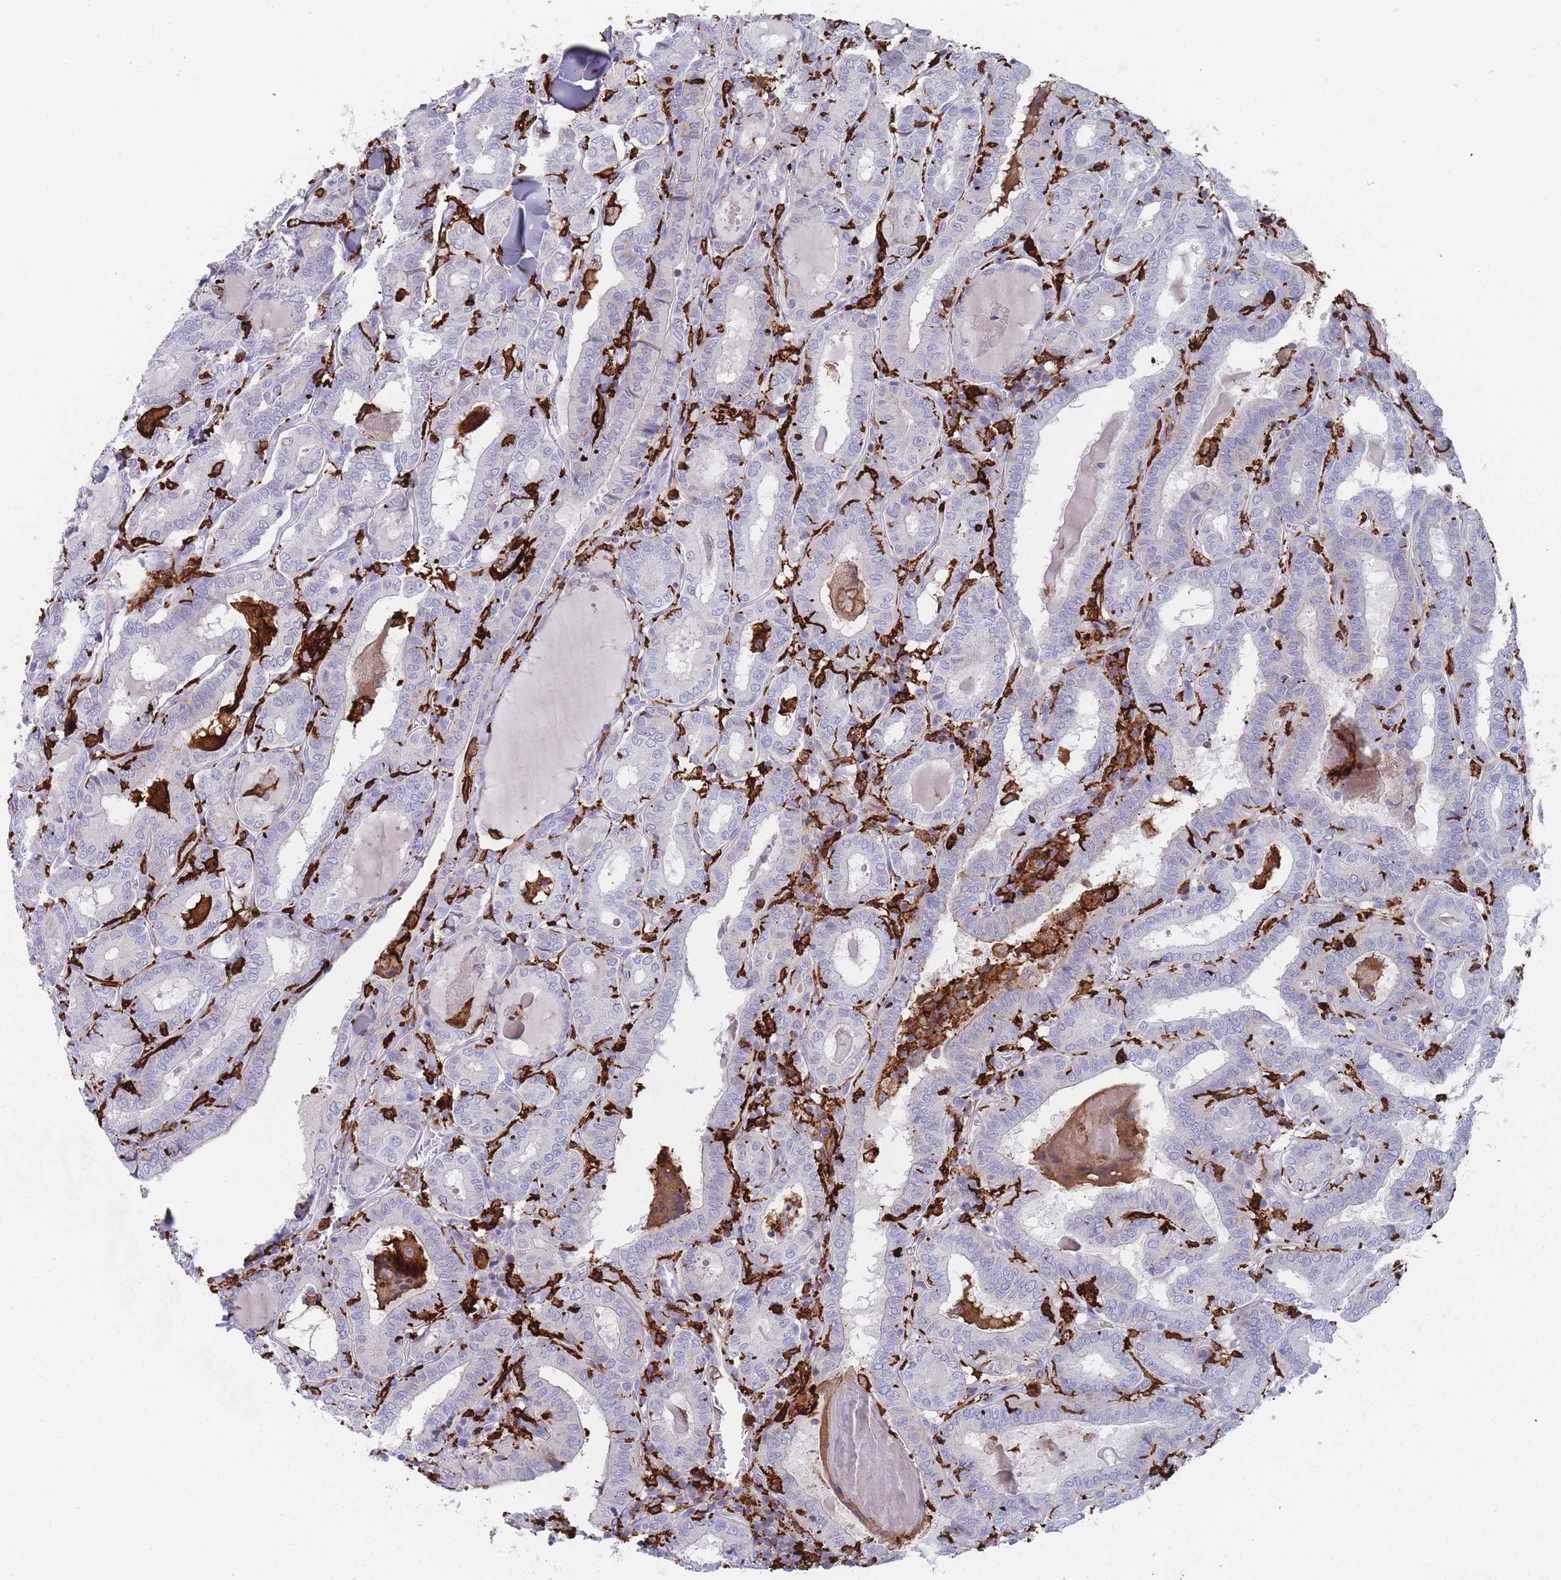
{"staining": {"intensity": "negative", "quantity": "none", "location": "none"}, "tissue": "thyroid cancer", "cell_type": "Tumor cells", "image_type": "cancer", "snomed": [{"axis": "morphology", "description": "Papillary adenocarcinoma, NOS"}, {"axis": "topography", "description": "Thyroid gland"}], "caption": "High magnification brightfield microscopy of papillary adenocarcinoma (thyroid) stained with DAB (brown) and counterstained with hematoxylin (blue): tumor cells show no significant positivity.", "gene": "AIF1", "patient": {"sex": "female", "age": 72}}